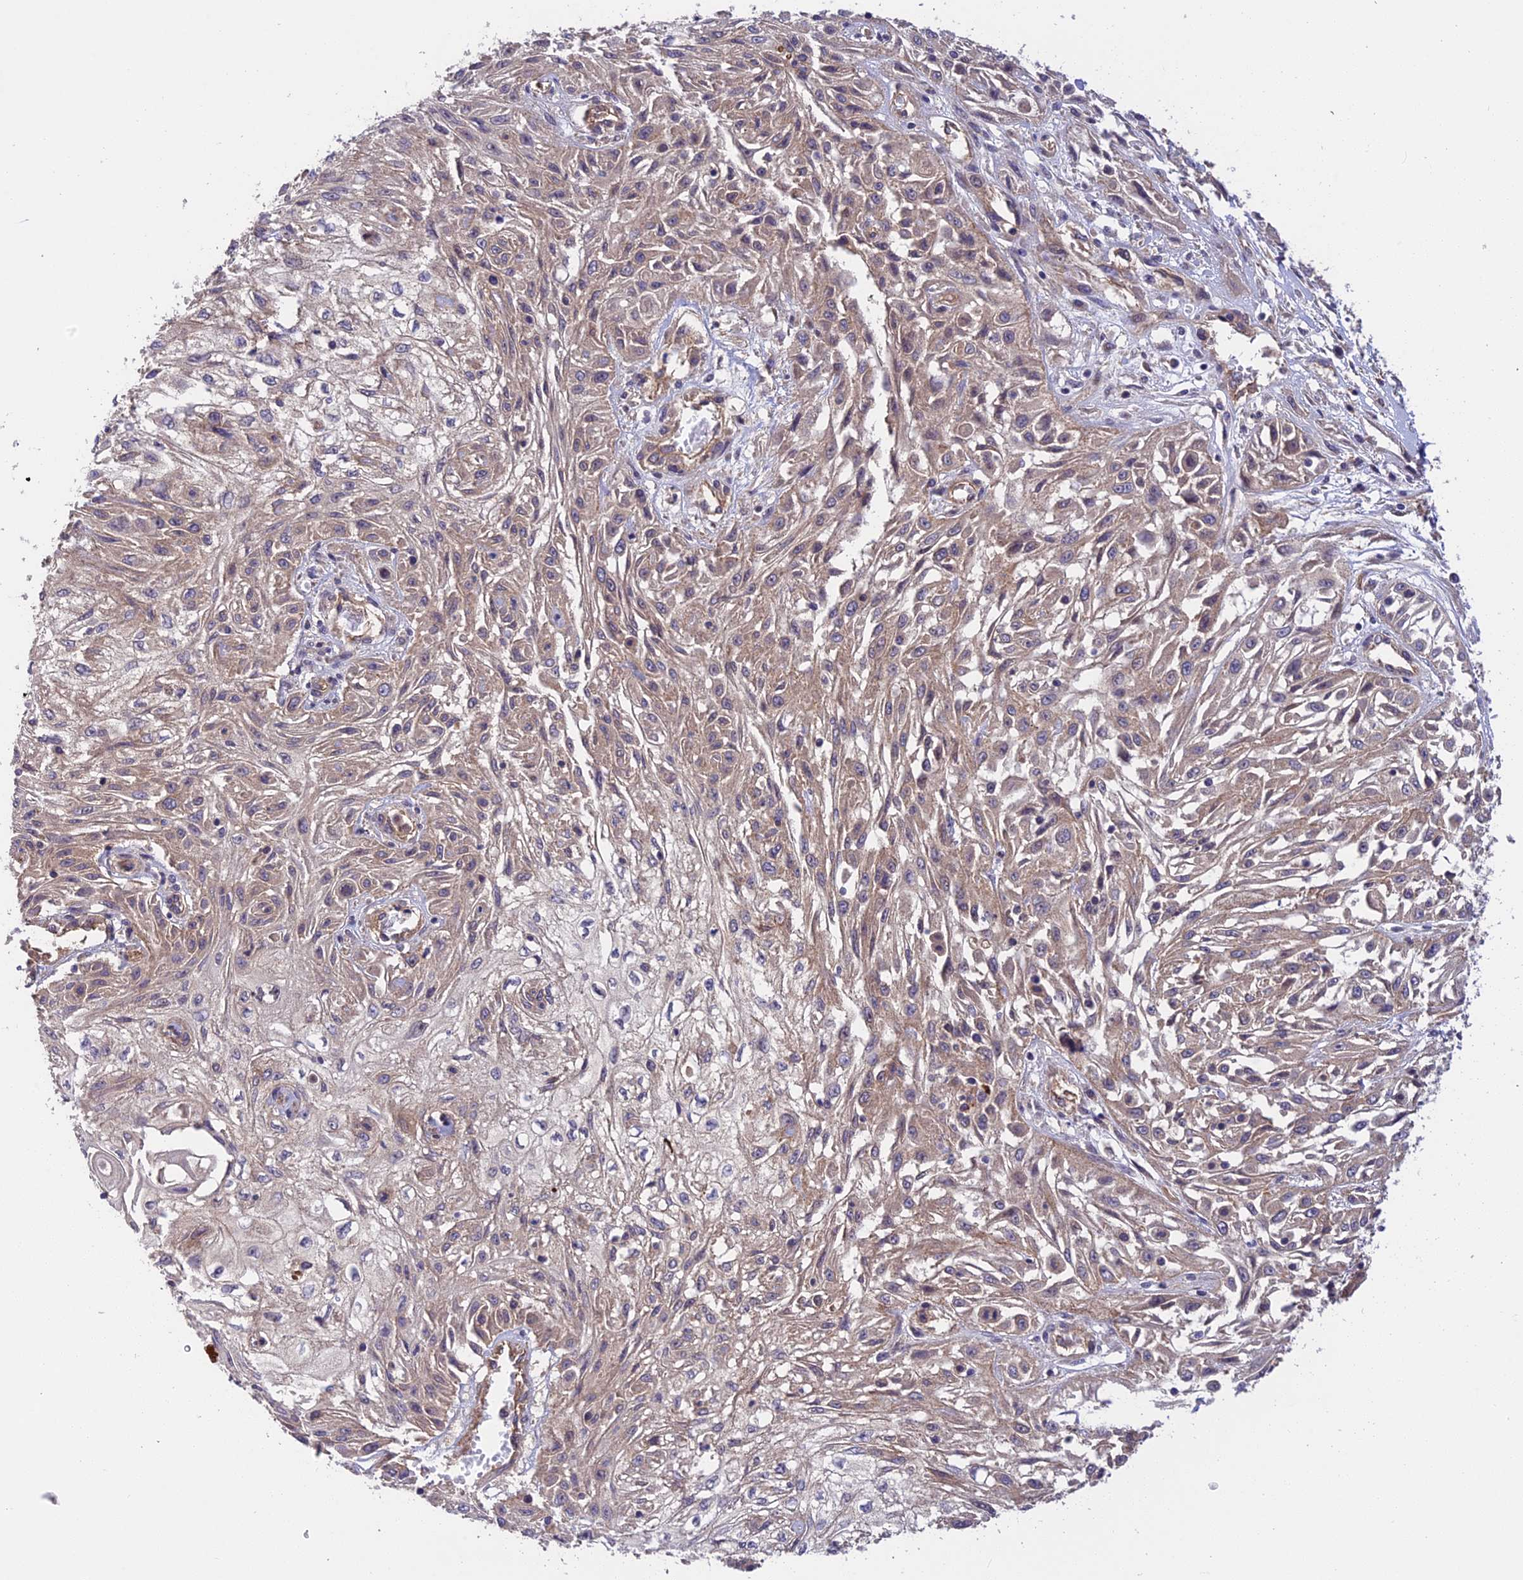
{"staining": {"intensity": "weak", "quantity": ">75%", "location": "cytoplasmic/membranous"}, "tissue": "skin cancer", "cell_type": "Tumor cells", "image_type": "cancer", "snomed": [{"axis": "morphology", "description": "Squamous cell carcinoma, NOS"}, {"axis": "morphology", "description": "Squamous cell carcinoma, metastatic, NOS"}, {"axis": "topography", "description": "Skin"}, {"axis": "topography", "description": "Lymph node"}], "caption": "Tumor cells exhibit low levels of weak cytoplasmic/membranous staining in approximately >75% of cells in human skin metastatic squamous cell carcinoma.", "gene": "ADAMTS15", "patient": {"sex": "male", "age": 75}}